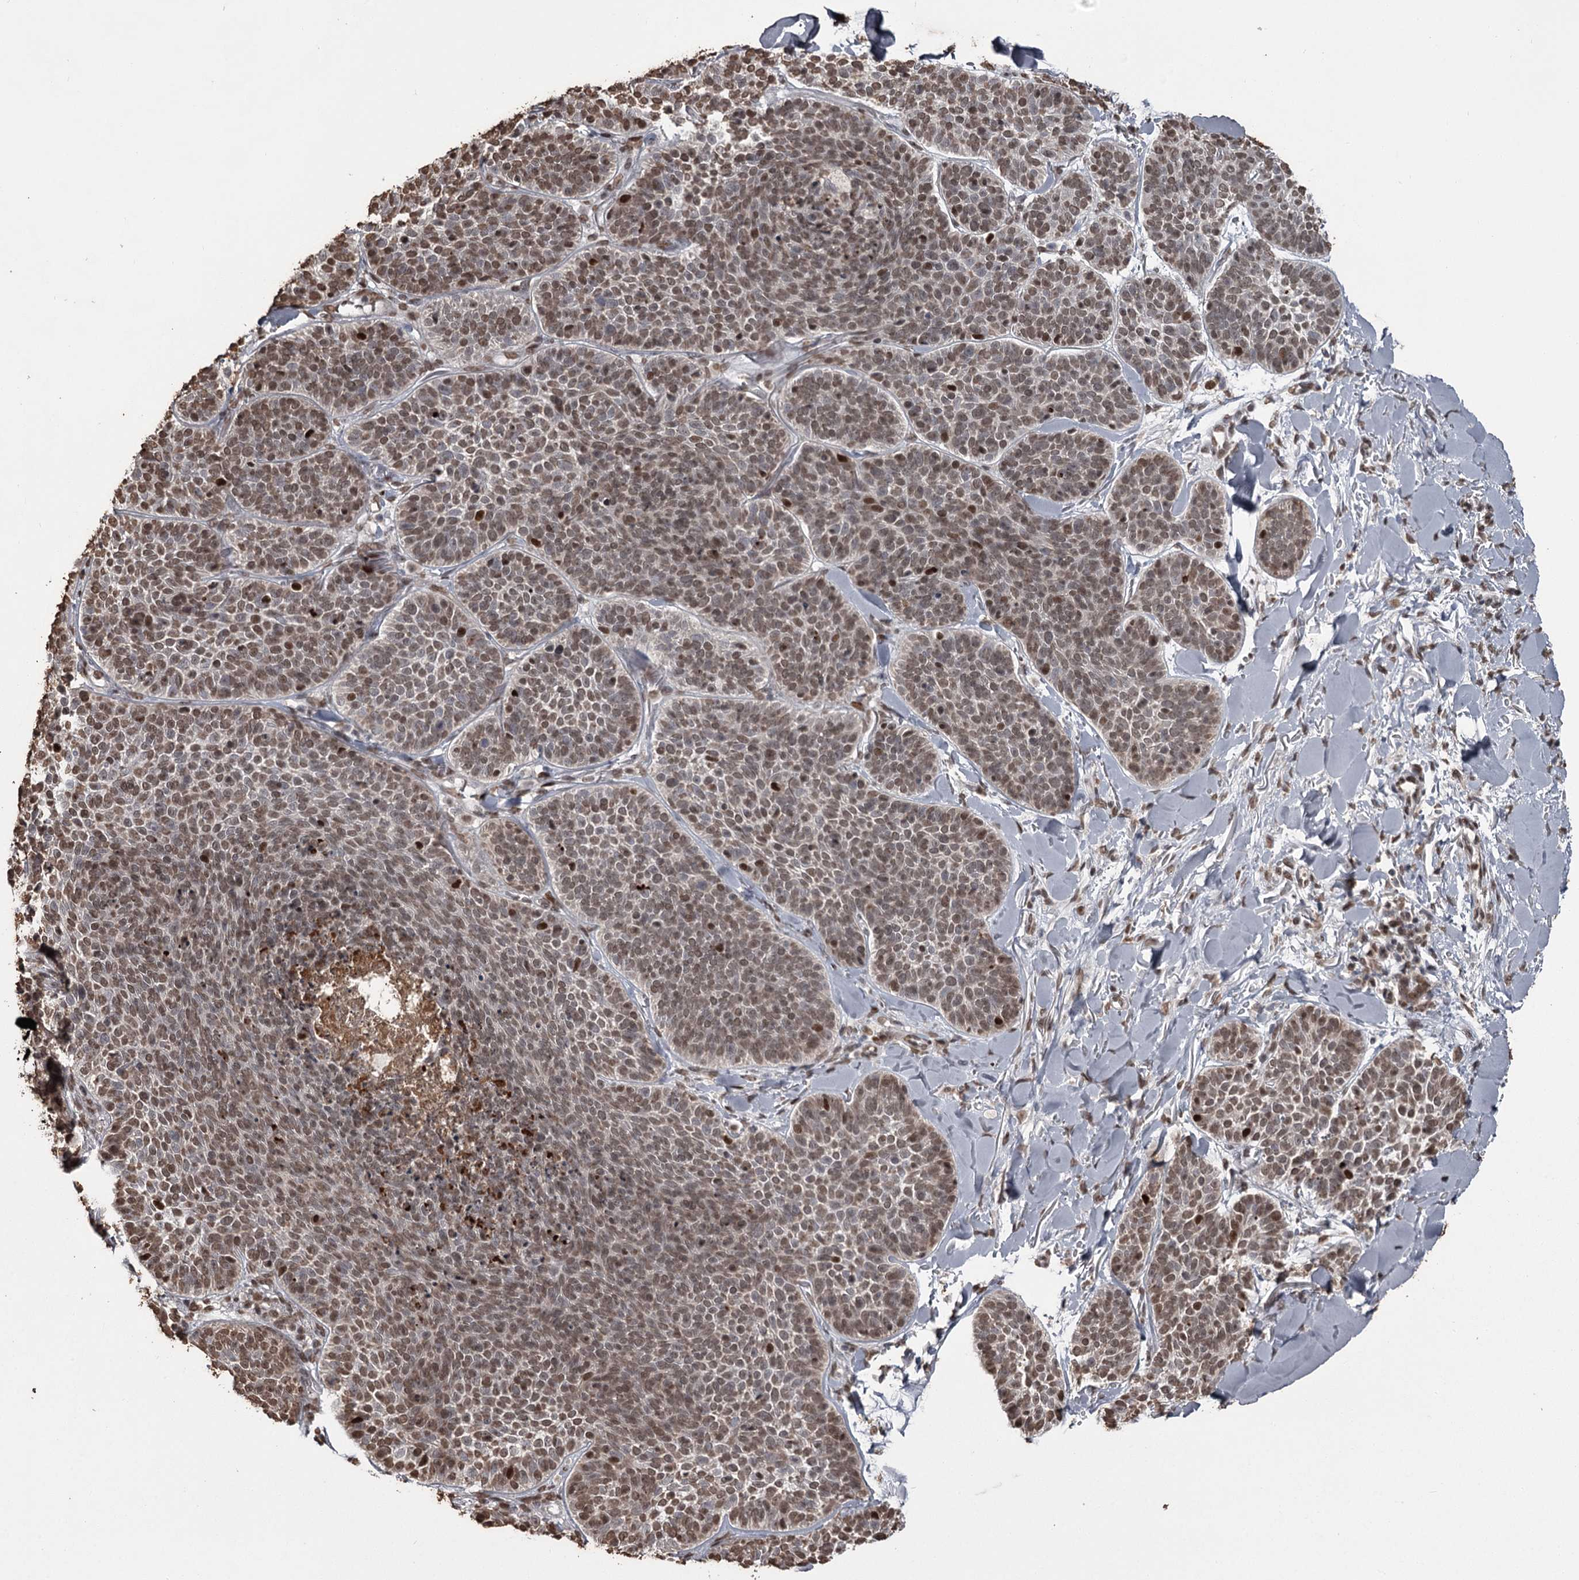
{"staining": {"intensity": "moderate", "quantity": ">75%", "location": "nuclear"}, "tissue": "skin cancer", "cell_type": "Tumor cells", "image_type": "cancer", "snomed": [{"axis": "morphology", "description": "Basal cell carcinoma"}, {"axis": "topography", "description": "Skin"}], "caption": "Protein staining demonstrates moderate nuclear expression in approximately >75% of tumor cells in skin cancer (basal cell carcinoma).", "gene": "THYN1", "patient": {"sex": "male", "age": 85}}